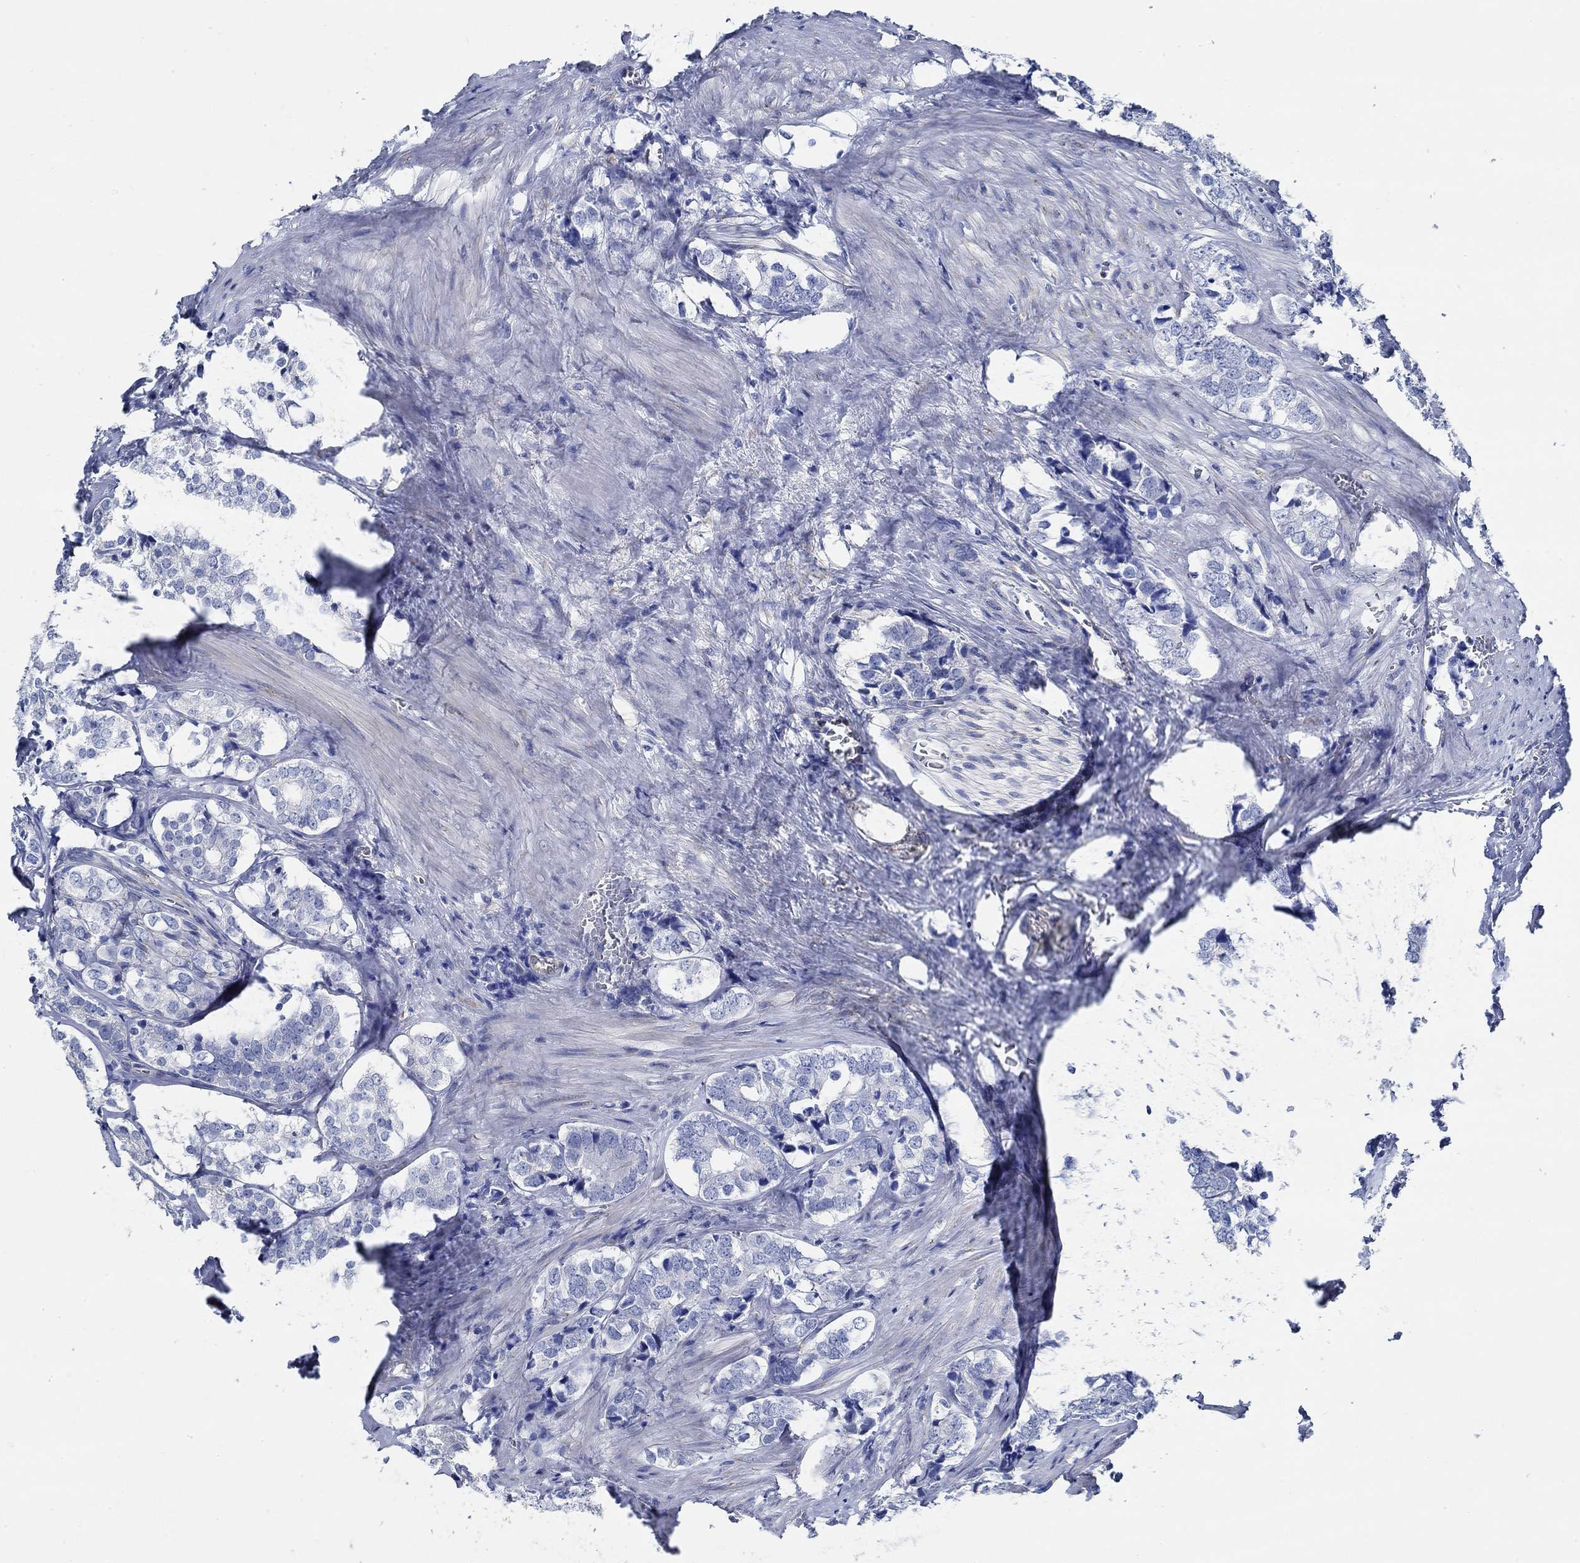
{"staining": {"intensity": "negative", "quantity": "none", "location": "none"}, "tissue": "prostate cancer", "cell_type": "Tumor cells", "image_type": "cancer", "snomed": [{"axis": "morphology", "description": "Adenocarcinoma, NOS"}, {"axis": "topography", "description": "Prostate and seminal vesicle, NOS"}], "caption": "This image is of prostate adenocarcinoma stained with immunohistochemistry (IHC) to label a protein in brown with the nuclei are counter-stained blue. There is no positivity in tumor cells. (Immunohistochemistry, brightfield microscopy, high magnification).", "gene": "HECW2", "patient": {"sex": "male", "age": 63}}